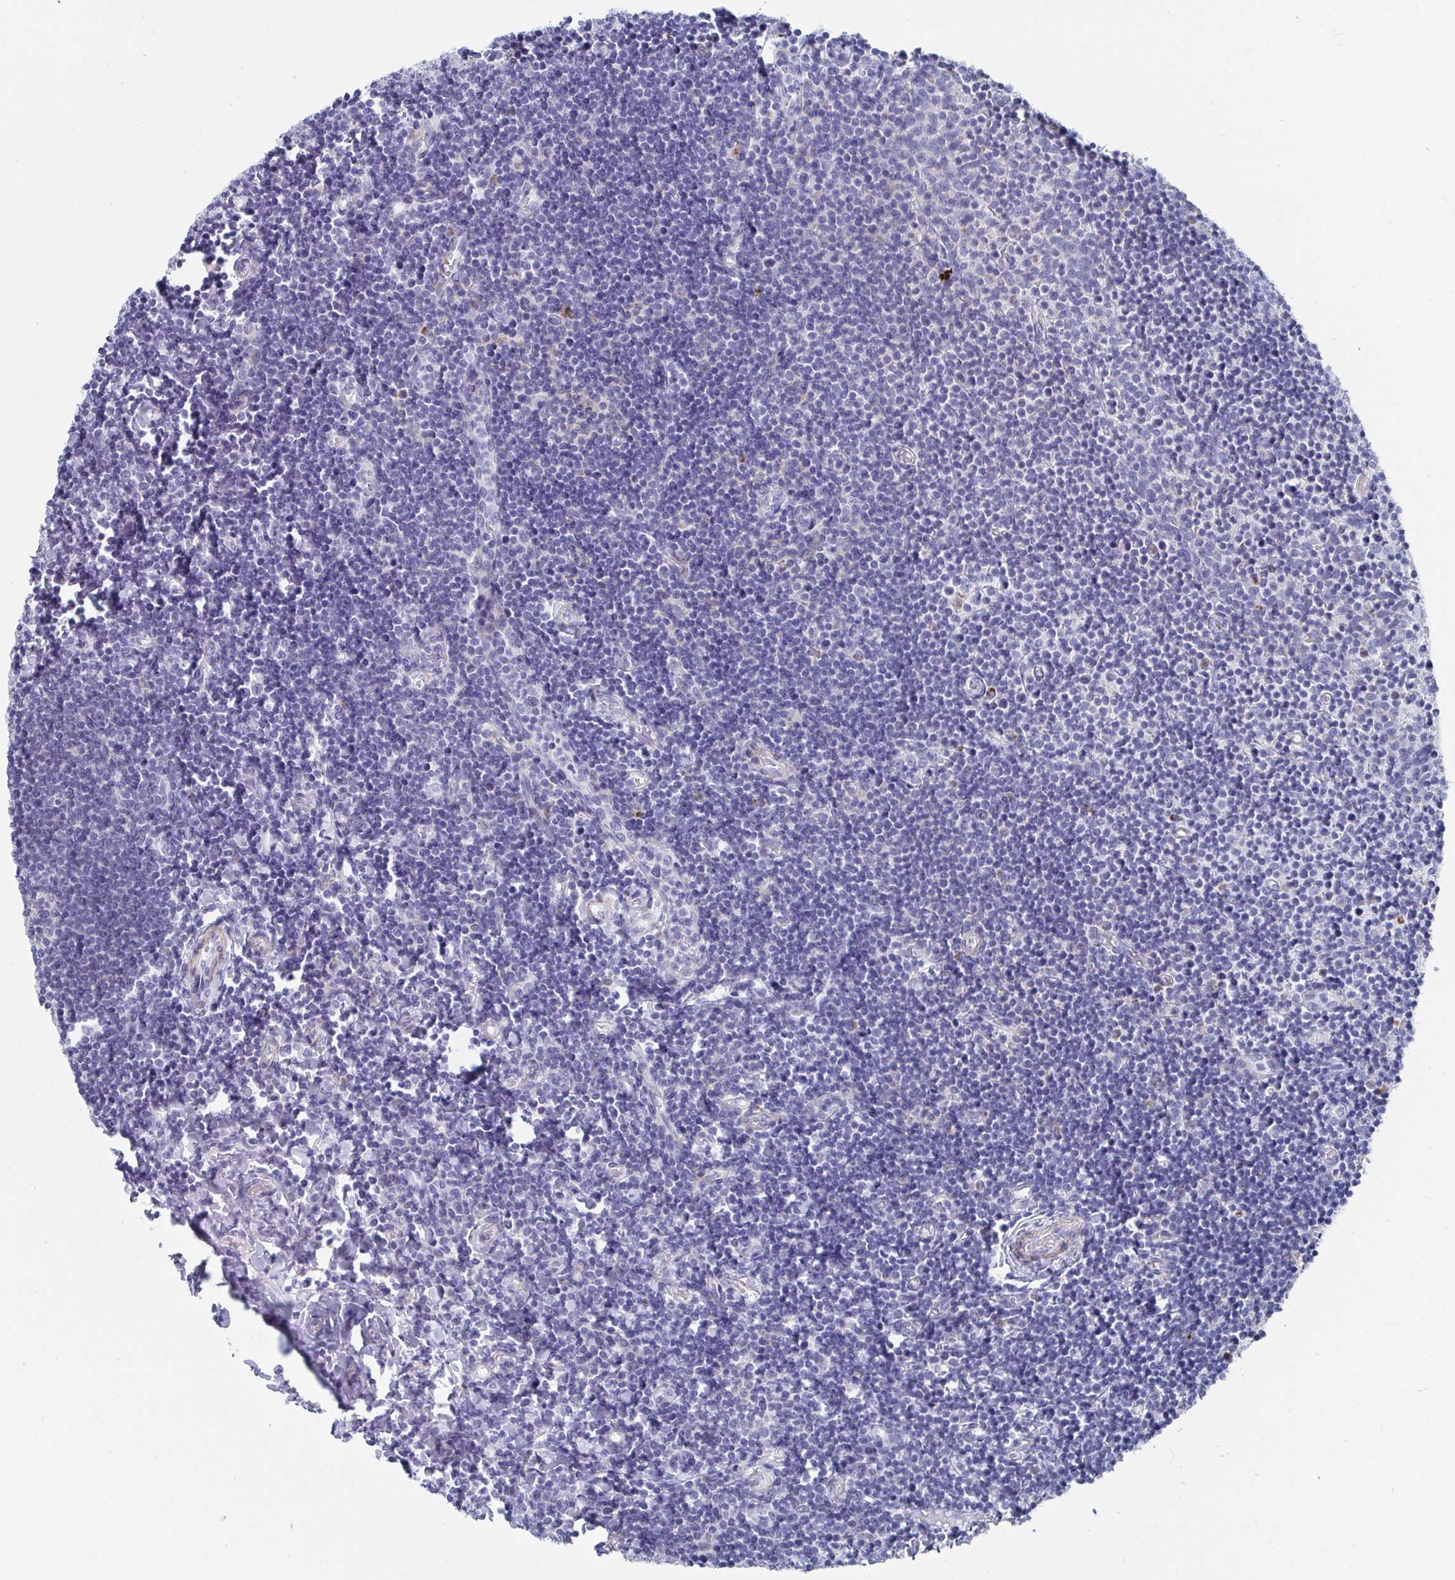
{"staining": {"intensity": "negative", "quantity": "none", "location": "none"}, "tissue": "tonsil", "cell_type": "Germinal center cells", "image_type": "normal", "snomed": [{"axis": "morphology", "description": "Normal tissue, NOS"}, {"axis": "topography", "description": "Tonsil"}], "caption": "An image of tonsil stained for a protein shows no brown staining in germinal center cells. (DAB (3,3'-diaminobenzidine) immunohistochemistry visualized using brightfield microscopy, high magnification).", "gene": "ZFP82", "patient": {"sex": "female", "age": 10}}